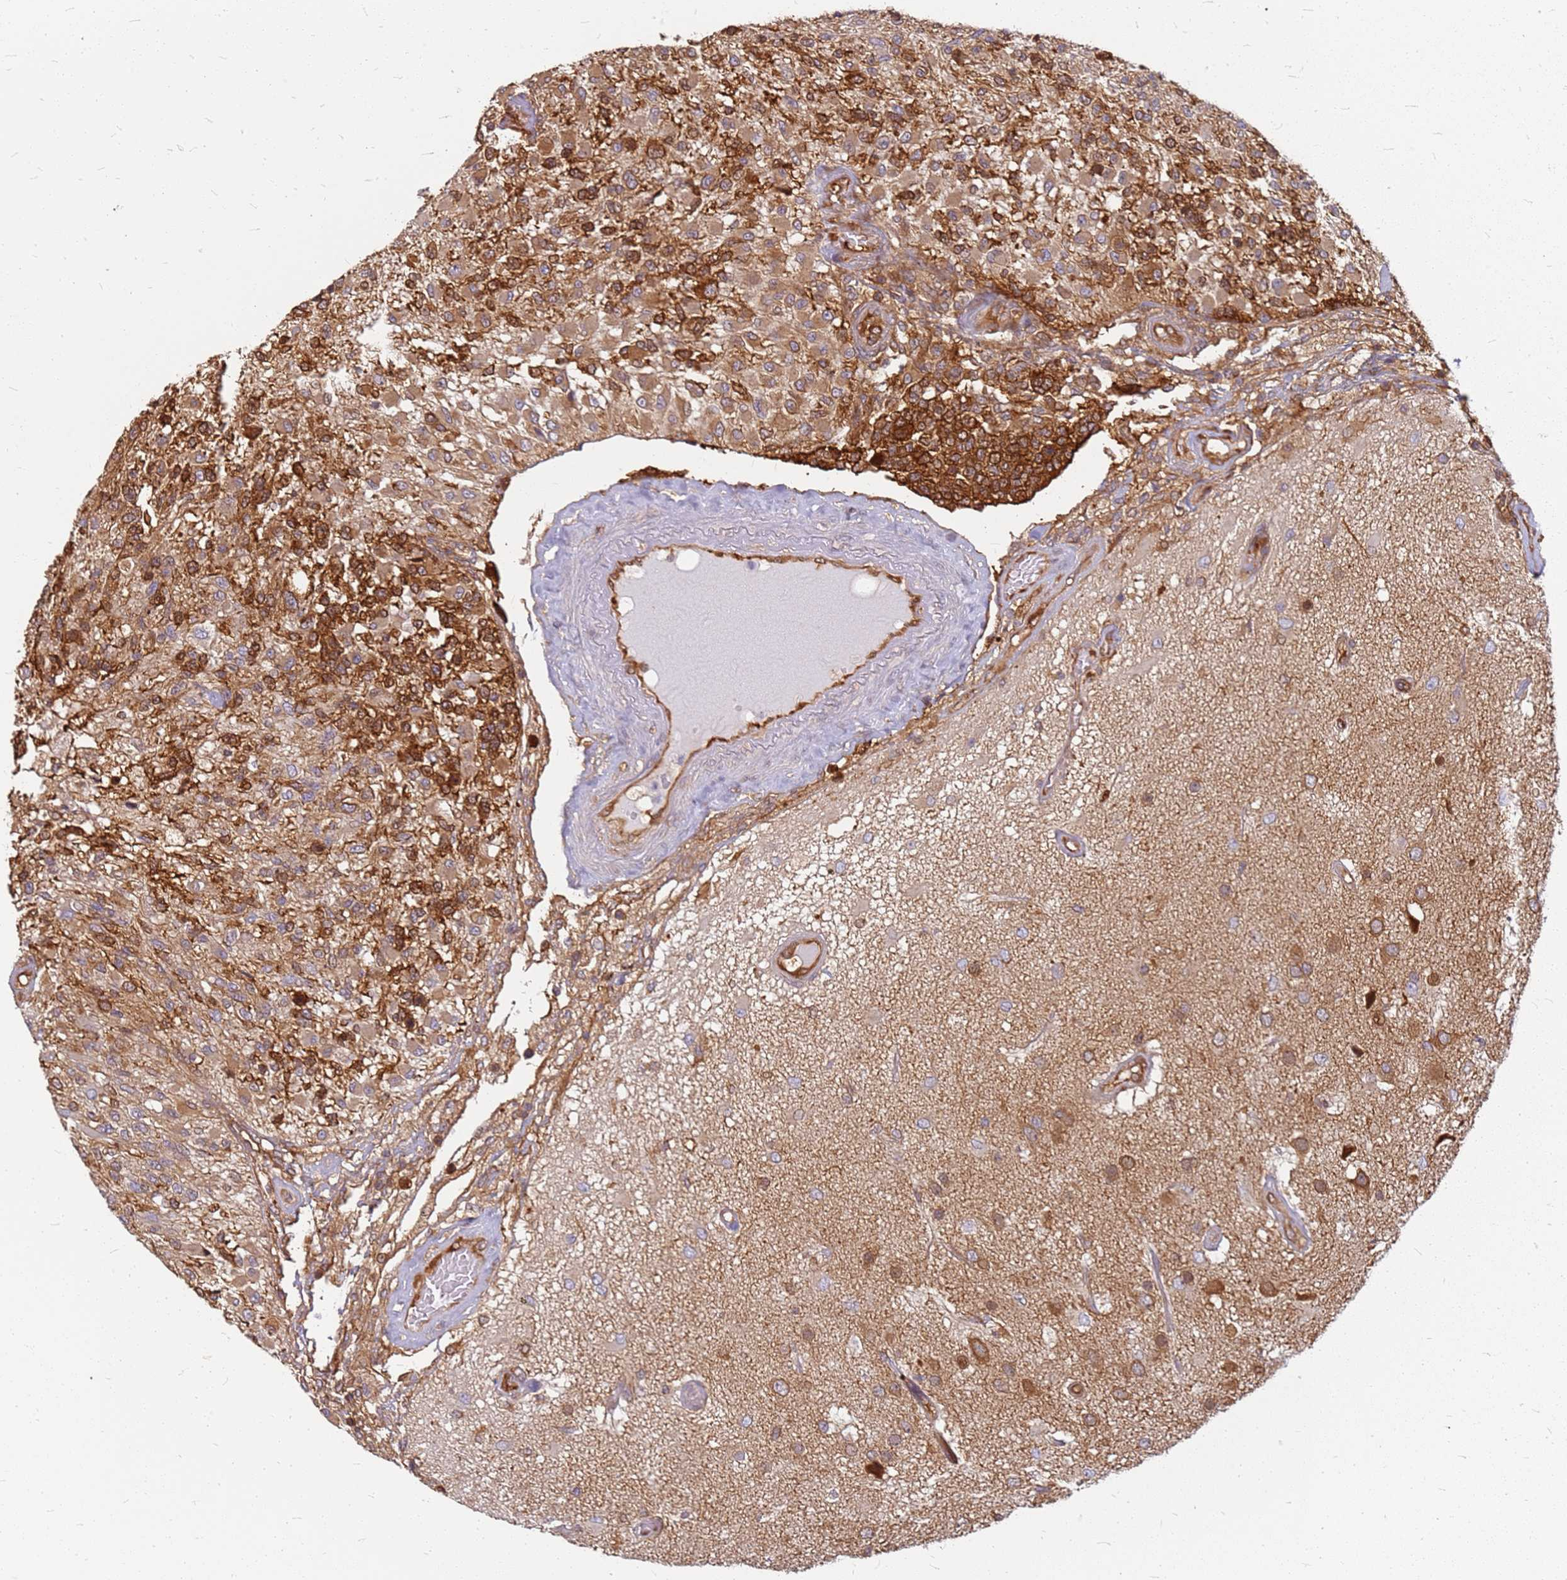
{"staining": {"intensity": "moderate", "quantity": ">75%", "location": "cytoplasmic/membranous"}, "tissue": "glioma", "cell_type": "Tumor cells", "image_type": "cancer", "snomed": [{"axis": "morphology", "description": "Glioma, malignant, High grade"}, {"axis": "morphology", "description": "Glioblastoma, NOS"}, {"axis": "topography", "description": "Brain"}], "caption": "A brown stain shows moderate cytoplasmic/membranous staining of a protein in glioma tumor cells.", "gene": "HDX", "patient": {"sex": "male", "age": 60}}